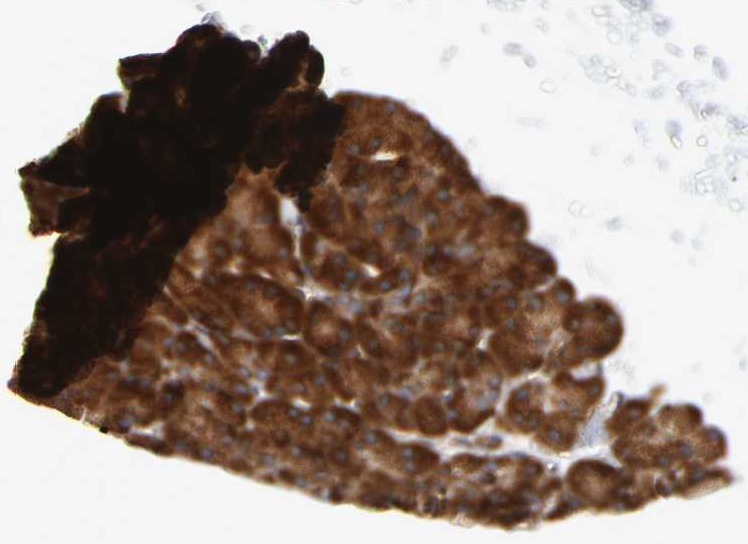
{"staining": {"intensity": "strong", "quantity": ">75%", "location": "cytoplasmic/membranous"}, "tissue": "pancreas", "cell_type": "Exocrine glandular cells", "image_type": "normal", "snomed": [{"axis": "morphology", "description": "Normal tissue, NOS"}, {"axis": "topography", "description": "Pancreas"}], "caption": "Protein expression by immunohistochemistry exhibits strong cytoplasmic/membranous staining in about >75% of exocrine glandular cells in benign pancreas.", "gene": "BAX", "patient": {"sex": "female", "age": 43}}